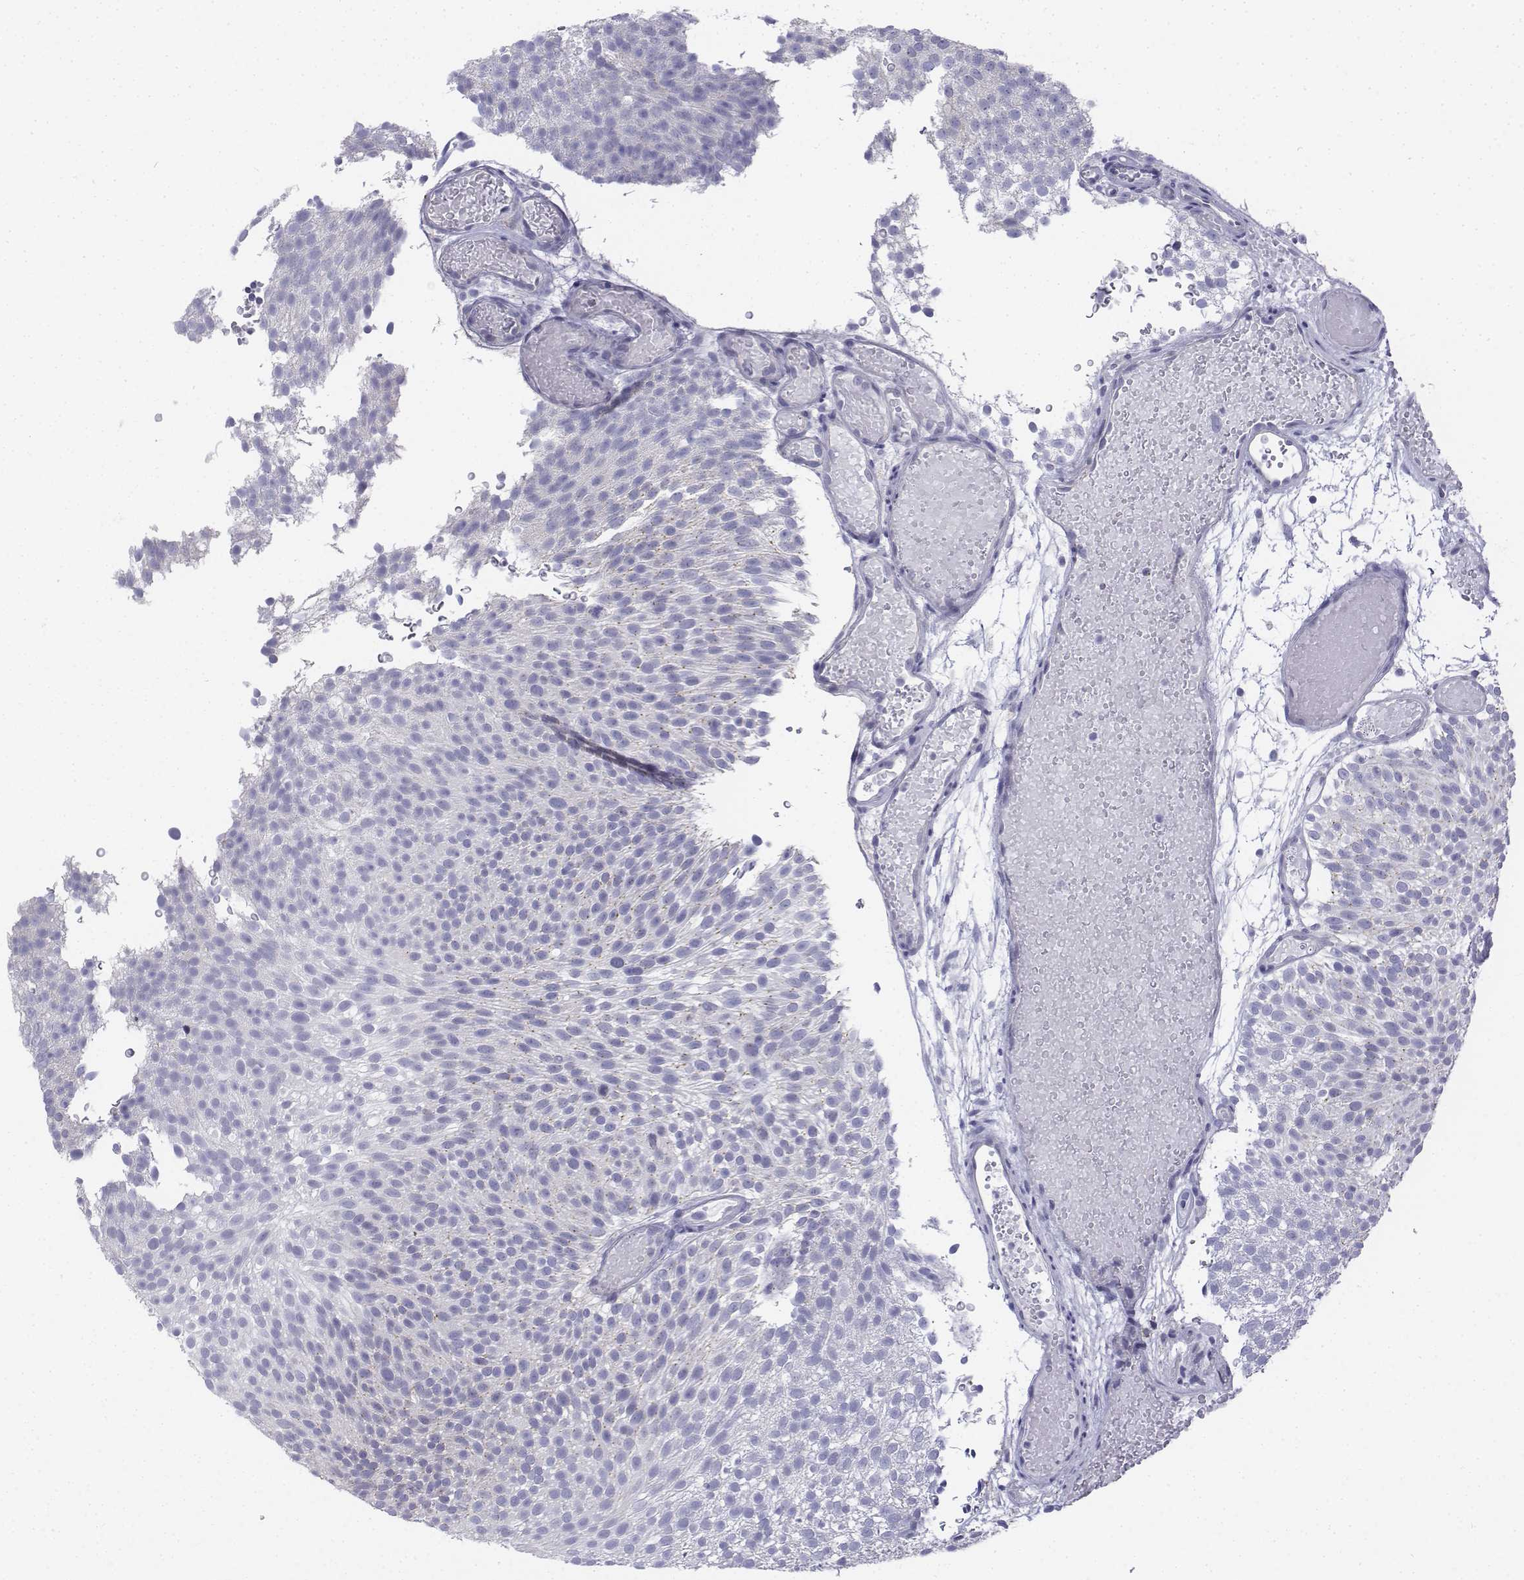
{"staining": {"intensity": "negative", "quantity": "none", "location": "none"}, "tissue": "urothelial cancer", "cell_type": "Tumor cells", "image_type": "cancer", "snomed": [{"axis": "morphology", "description": "Urothelial carcinoma, Low grade"}, {"axis": "topography", "description": "Urinary bladder"}], "caption": "High power microscopy histopathology image of an immunohistochemistry photomicrograph of urothelial carcinoma (low-grade), revealing no significant positivity in tumor cells.", "gene": "LGSN", "patient": {"sex": "male", "age": 78}}